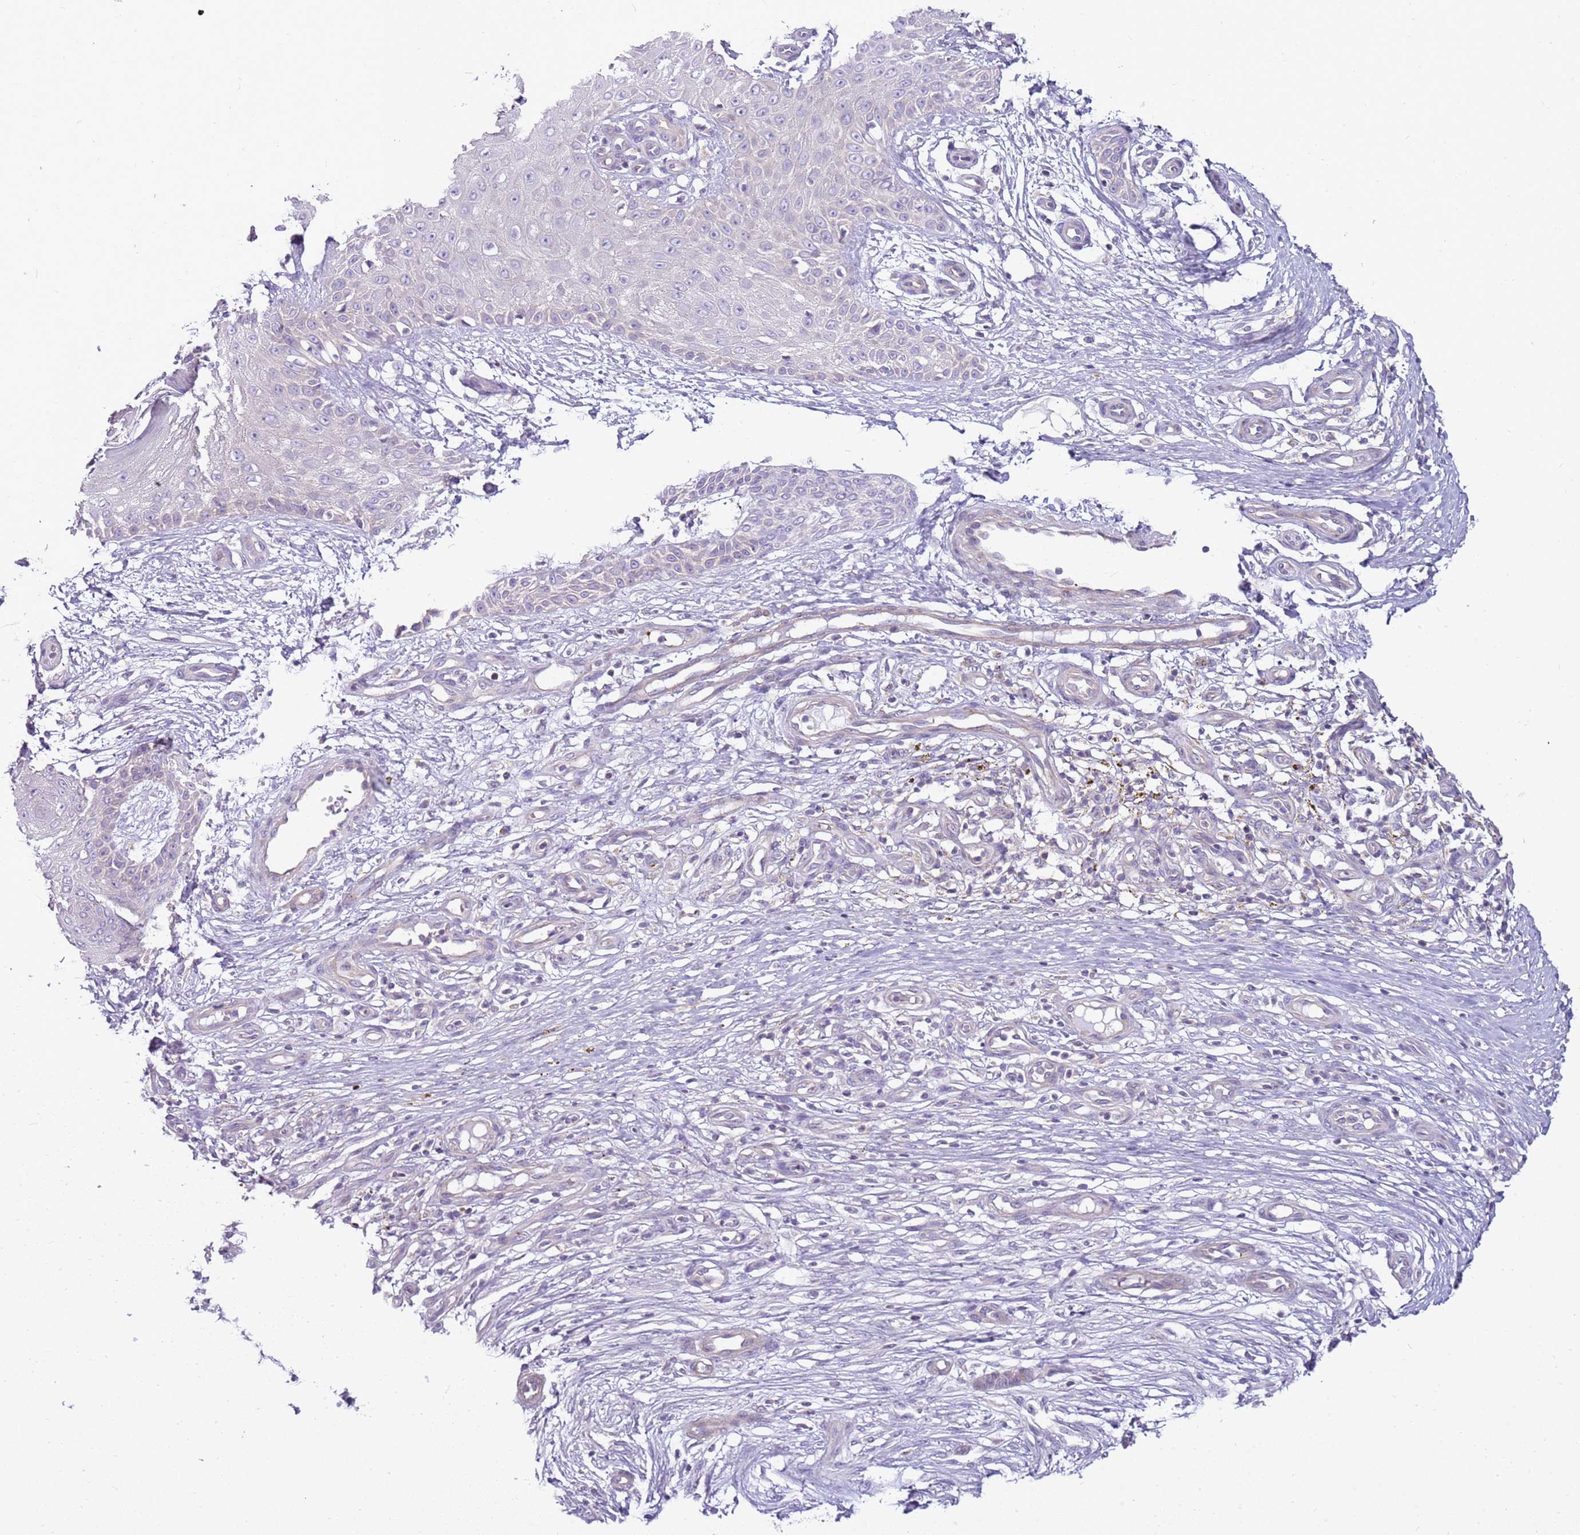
{"staining": {"intensity": "negative", "quantity": "none", "location": "none"}, "tissue": "skin cancer", "cell_type": "Tumor cells", "image_type": "cancer", "snomed": [{"axis": "morphology", "description": "Basal cell carcinoma"}, {"axis": "topography", "description": "Skin"}], "caption": "Protein analysis of skin cancer reveals no significant staining in tumor cells.", "gene": "CAPN7", "patient": {"sex": "male", "age": 88}}